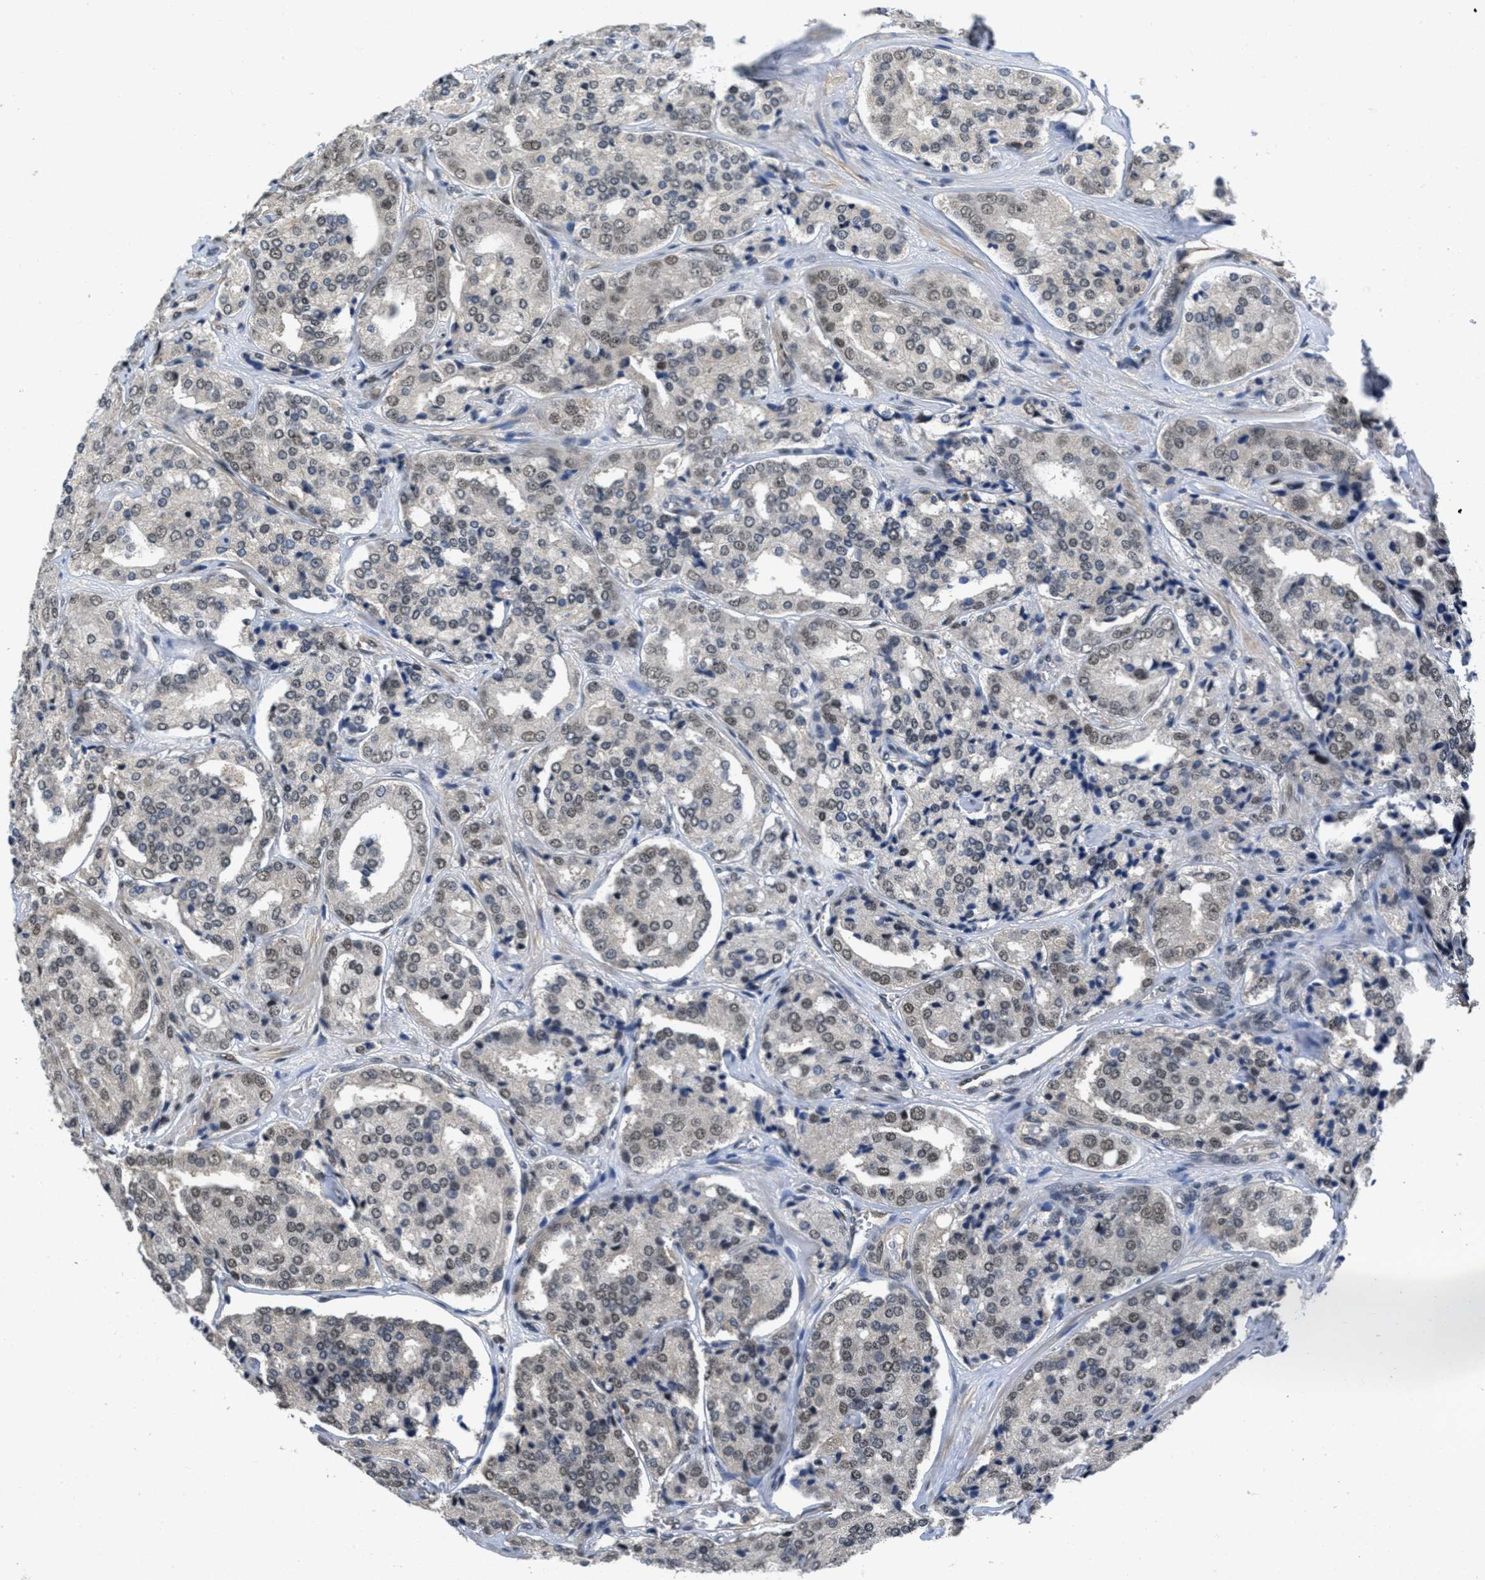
{"staining": {"intensity": "moderate", "quantity": ">75%", "location": "nuclear"}, "tissue": "prostate cancer", "cell_type": "Tumor cells", "image_type": "cancer", "snomed": [{"axis": "morphology", "description": "Adenocarcinoma, High grade"}, {"axis": "topography", "description": "Prostate"}], "caption": "Approximately >75% of tumor cells in prostate cancer (adenocarcinoma (high-grade)) exhibit moderate nuclear protein staining as visualized by brown immunohistochemical staining.", "gene": "CUL4B", "patient": {"sex": "male", "age": 65}}